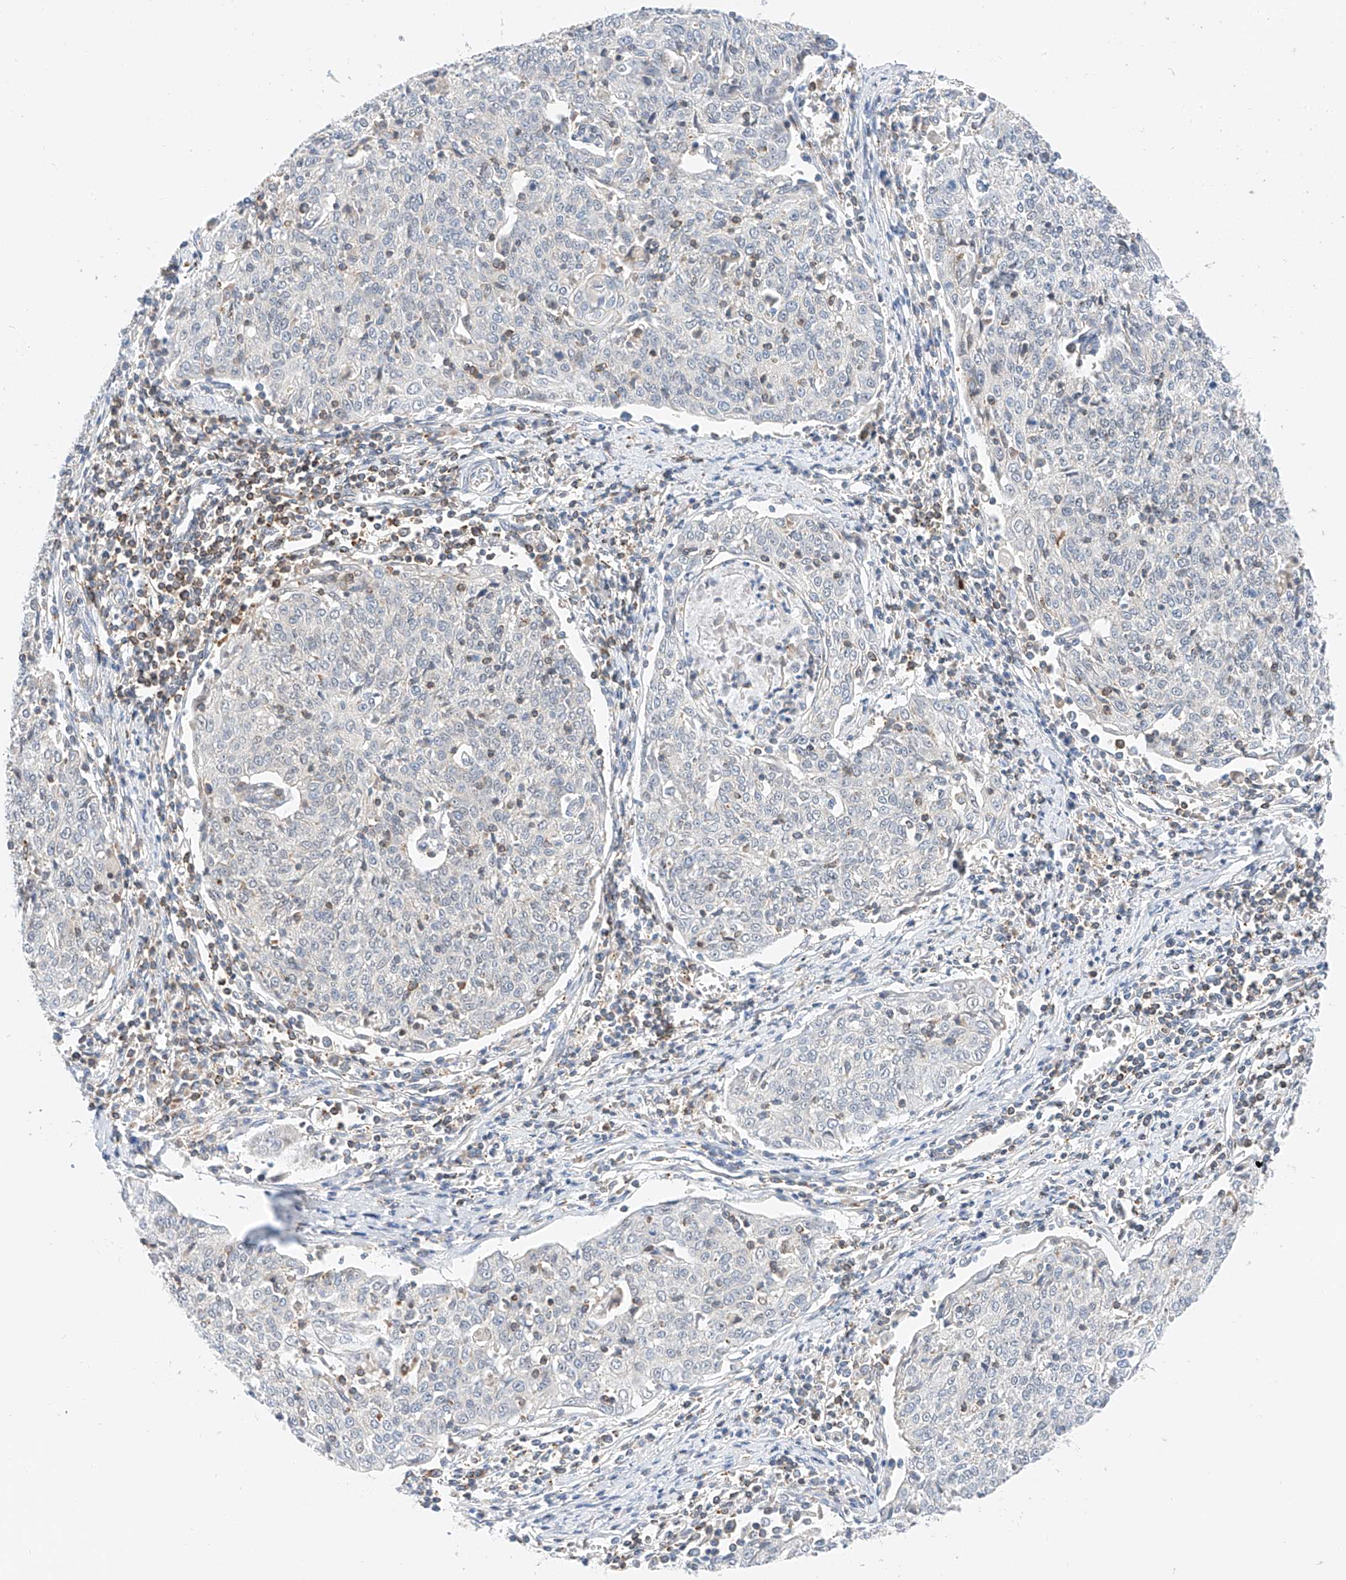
{"staining": {"intensity": "negative", "quantity": "none", "location": "none"}, "tissue": "cervical cancer", "cell_type": "Tumor cells", "image_type": "cancer", "snomed": [{"axis": "morphology", "description": "Squamous cell carcinoma, NOS"}, {"axis": "topography", "description": "Cervix"}], "caption": "The image reveals no significant expression in tumor cells of cervical cancer (squamous cell carcinoma). Brightfield microscopy of IHC stained with DAB (3,3'-diaminobenzidine) (brown) and hematoxylin (blue), captured at high magnification.", "gene": "MFN2", "patient": {"sex": "female", "age": 48}}